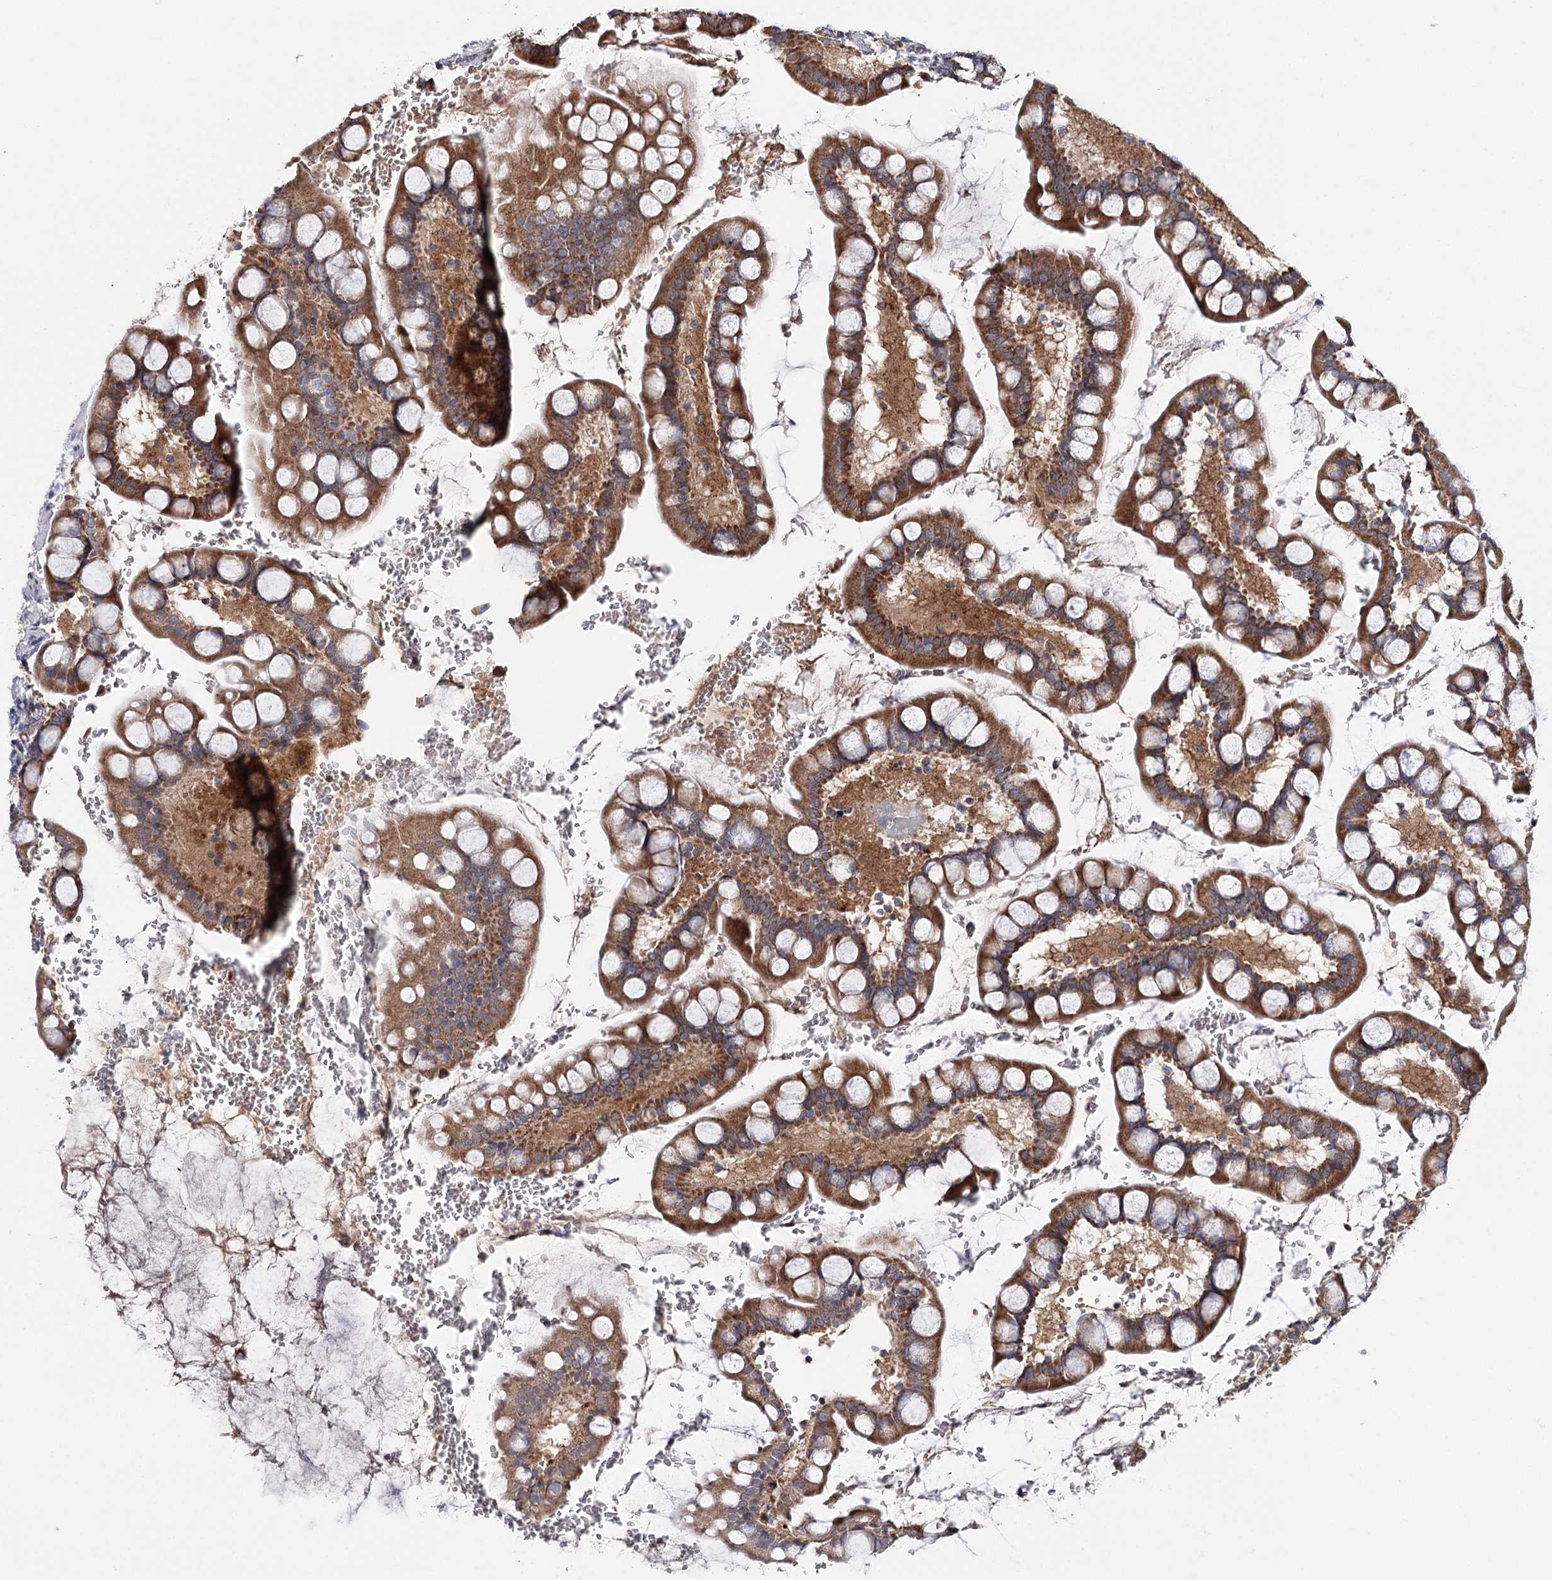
{"staining": {"intensity": "strong", "quantity": ">75%", "location": "cytoplasmic/membranous"}, "tissue": "small intestine", "cell_type": "Glandular cells", "image_type": "normal", "snomed": [{"axis": "morphology", "description": "Normal tissue, NOS"}, {"axis": "topography", "description": "Small intestine"}], "caption": "Immunohistochemical staining of normal small intestine exhibits high levels of strong cytoplasmic/membranous expression in approximately >75% of glandular cells.", "gene": "CFAP46", "patient": {"sex": "male", "age": 52}}